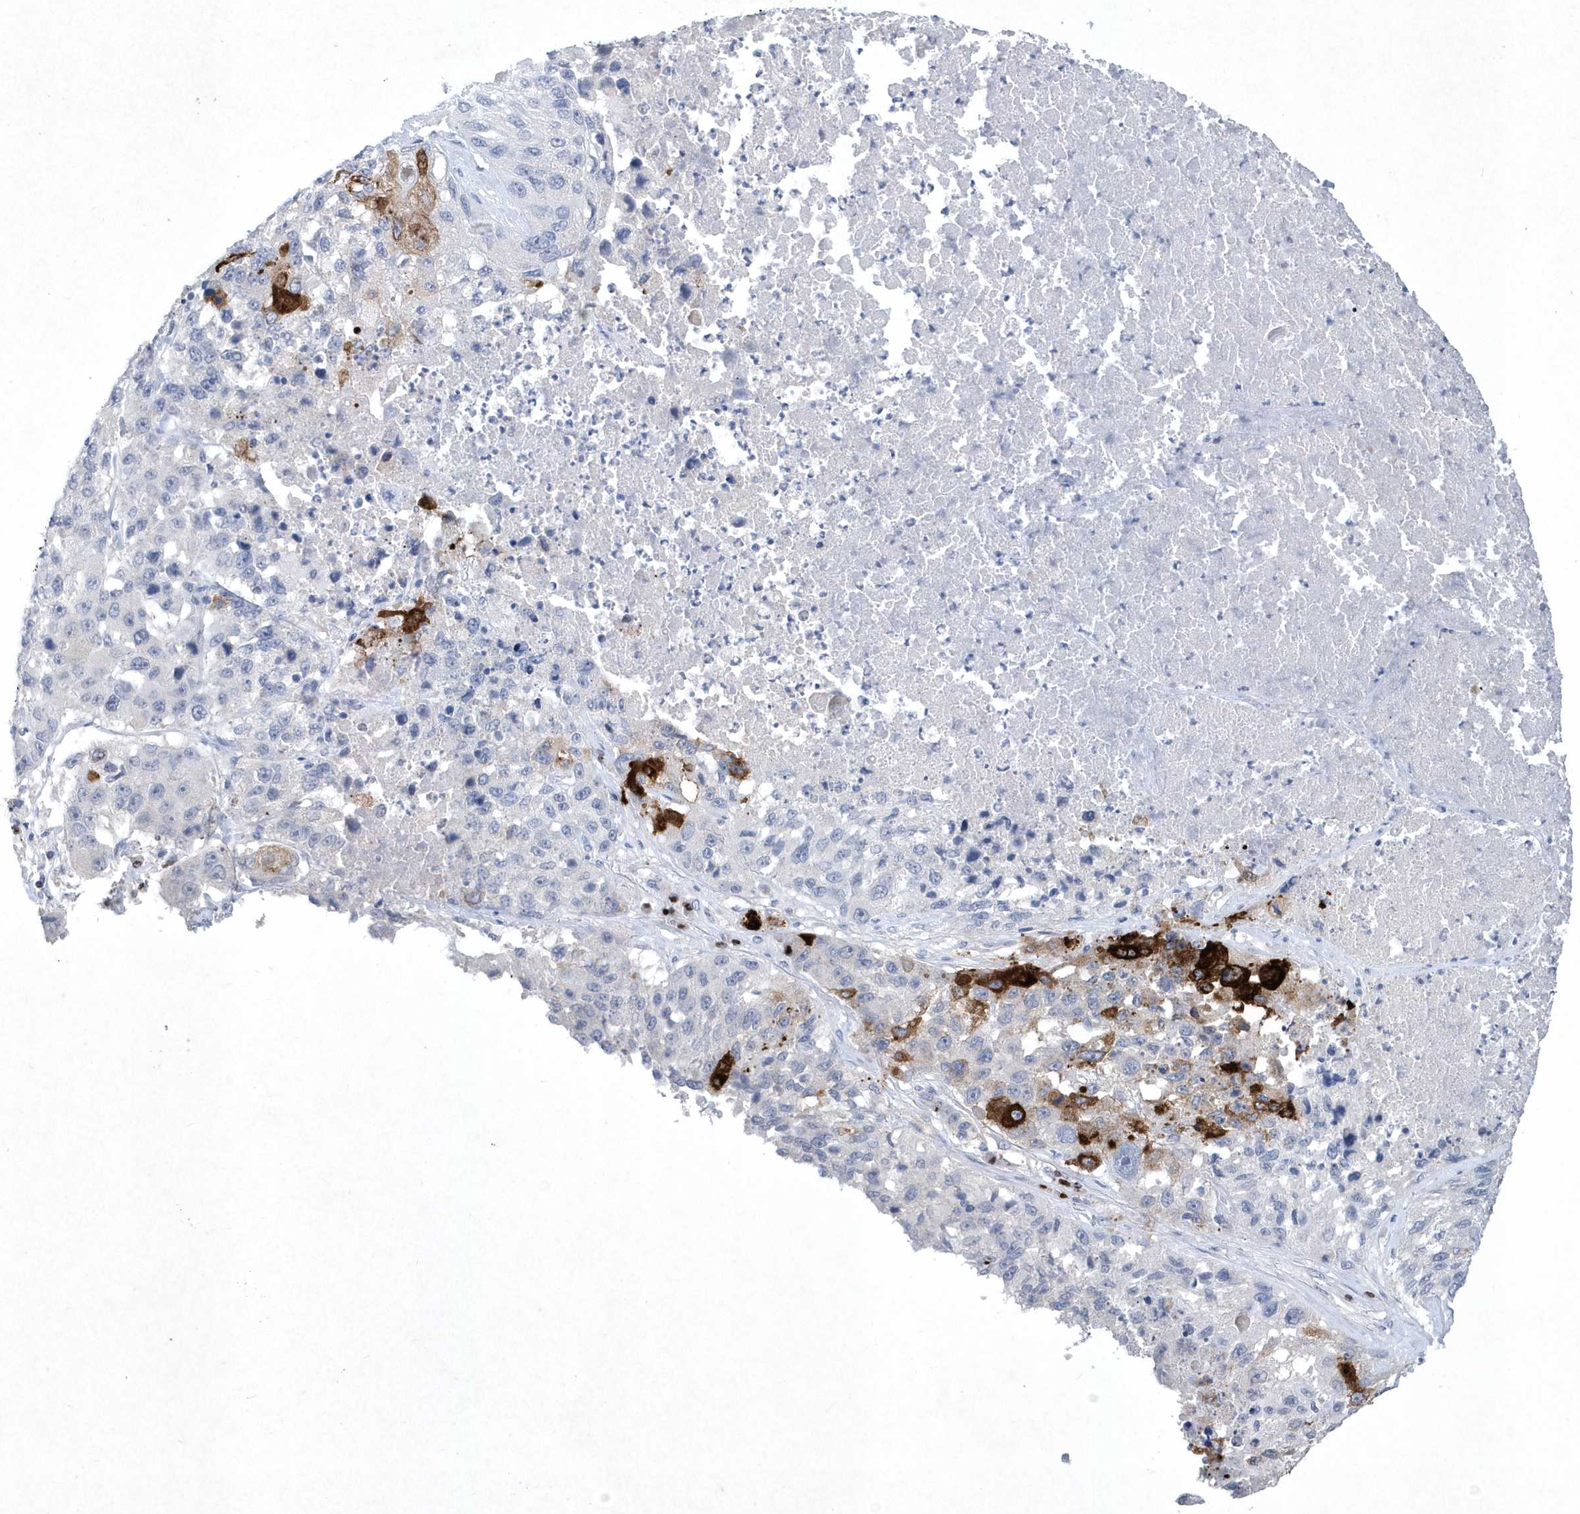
{"staining": {"intensity": "strong", "quantity": "<25%", "location": "cytoplasmic/membranous"}, "tissue": "lung cancer", "cell_type": "Tumor cells", "image_type": "cancer", "snomed": [{"axis": "morphology", "description": "Squamous cell carcinoma, NOS"}, {"axis": "topography", "description": "Lung"}], "caption": "Strong cytoplasmic/membranous staining is seen in approximately <25% of tumor cells in lung squamous cell carcinoma. The protein is stained brown, and the nuclei are stained in blue (DAB IHC with brightfield microscopy, high magnification).", "gene": "BHLHA15", "patient": {"sex": "male", "age": 61}}